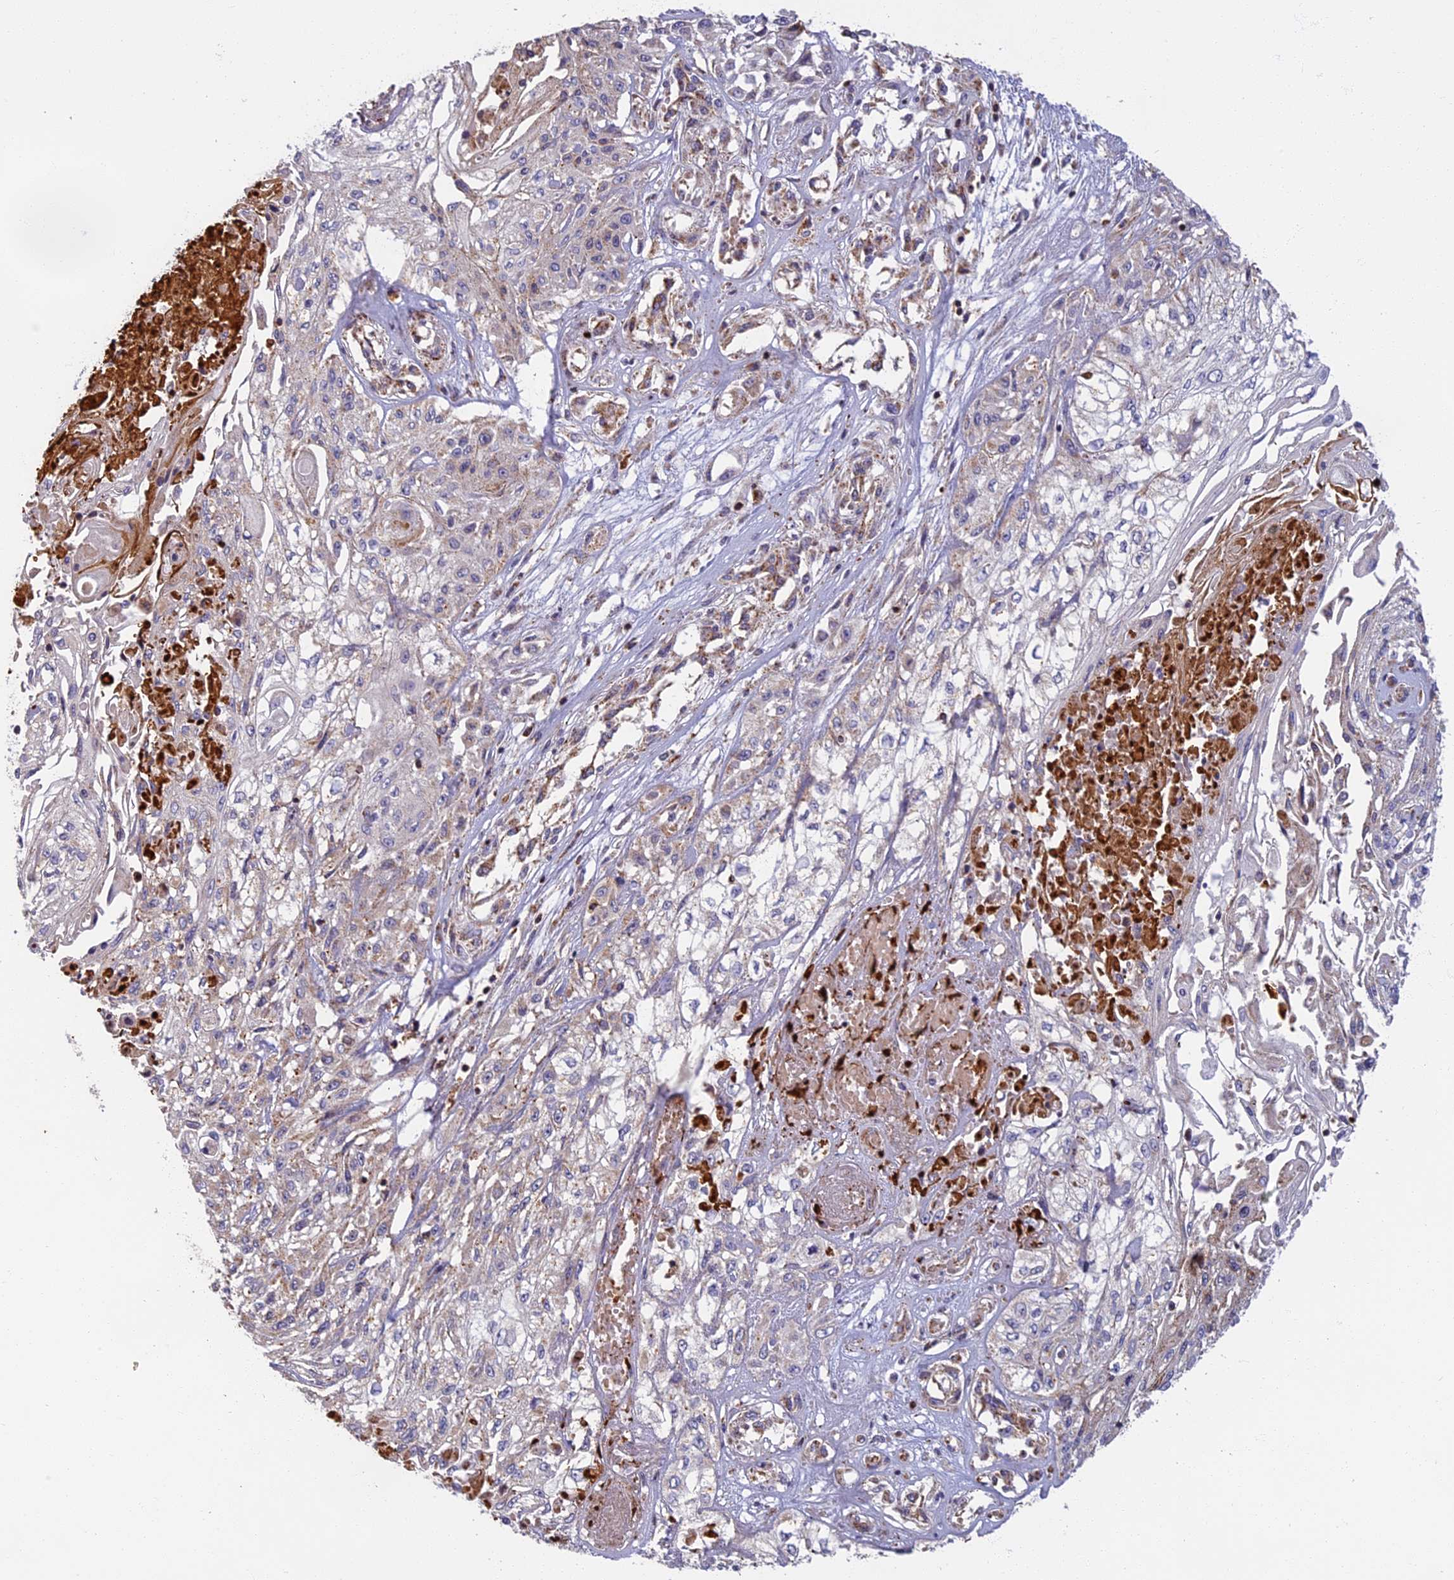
{"staining": {"intensity": "negative", "quantity": "none", "location": "none"}, "tissue": "skin cancer", "cell_type": "Tumor cells", "image_type": "cancer", "snomed": [{"axis": "morphology", "description": "Squamous cell carcinoma, NOS"}, {"axis": "morphology", "description": "Squamous cell carcinoma, metastatic, NOS"}, {"axis": "topography", "description": "Skin"}, {"axis": "topography", "description": "Lymph node"}], "caption": "Skin cancer stained for a protein using IHC exhibits no expression tumor cells.", "gene": "EDAR", "patient": {"sex": "male", "age": 75}}